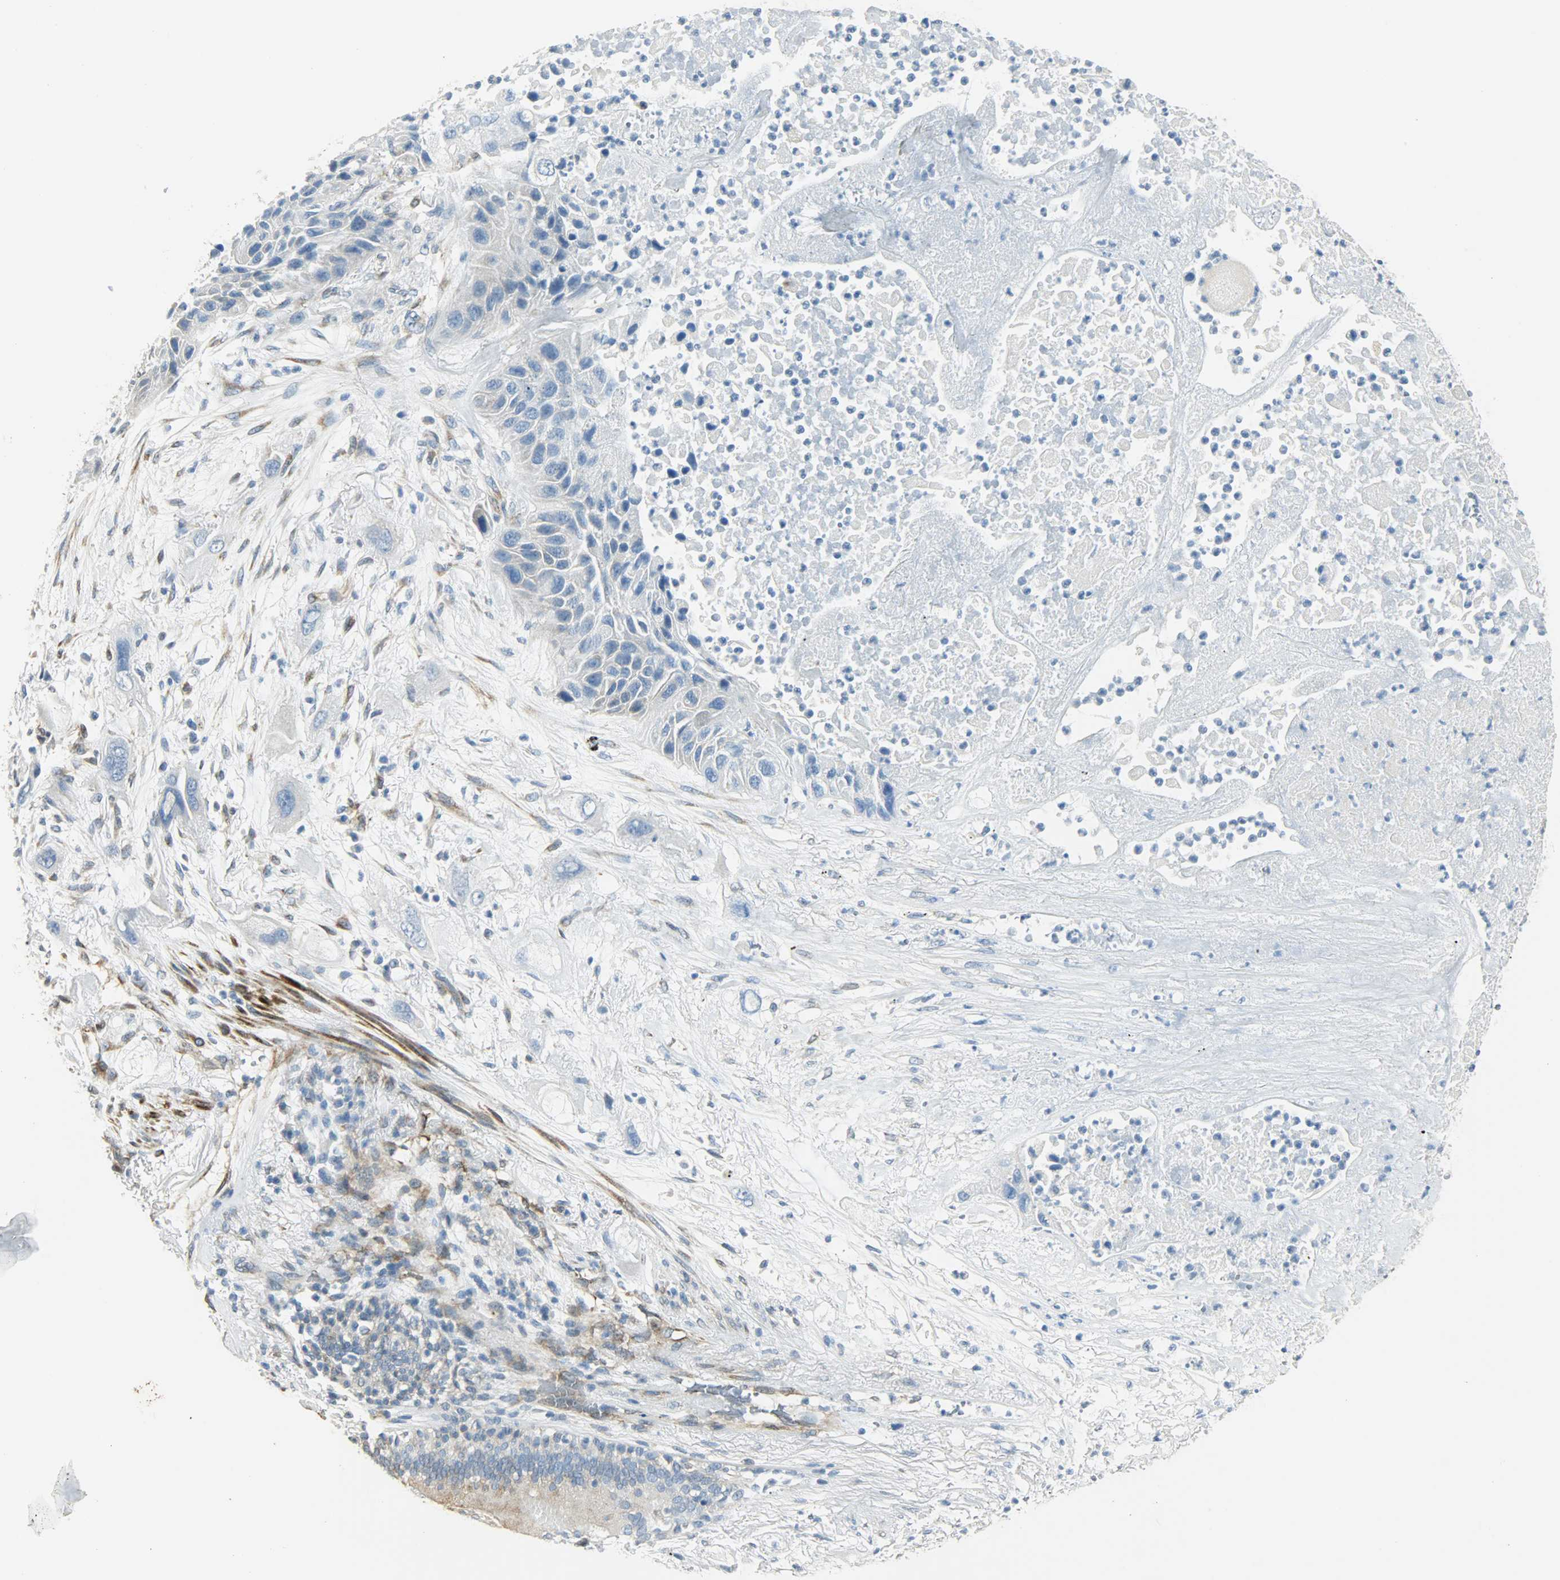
{"staining": {"intensity": "negative", "quantity": "none", "location": "none"}, "tissue": "lung cancer", "cell_type": "Tumor cells", "image_type": "cancer", "snomed": [{"axis": "morphology", "description": "Squamous cell carcinoma, NOS"}, {"axis": "topography", "description": "Lung"}], "caption": "The photomicrograph reveals no significant staining in tumor cells of lung squamous cell carcinoma.", "gene": "PKD2", "patient": {"sex": "female", "age": 76}}